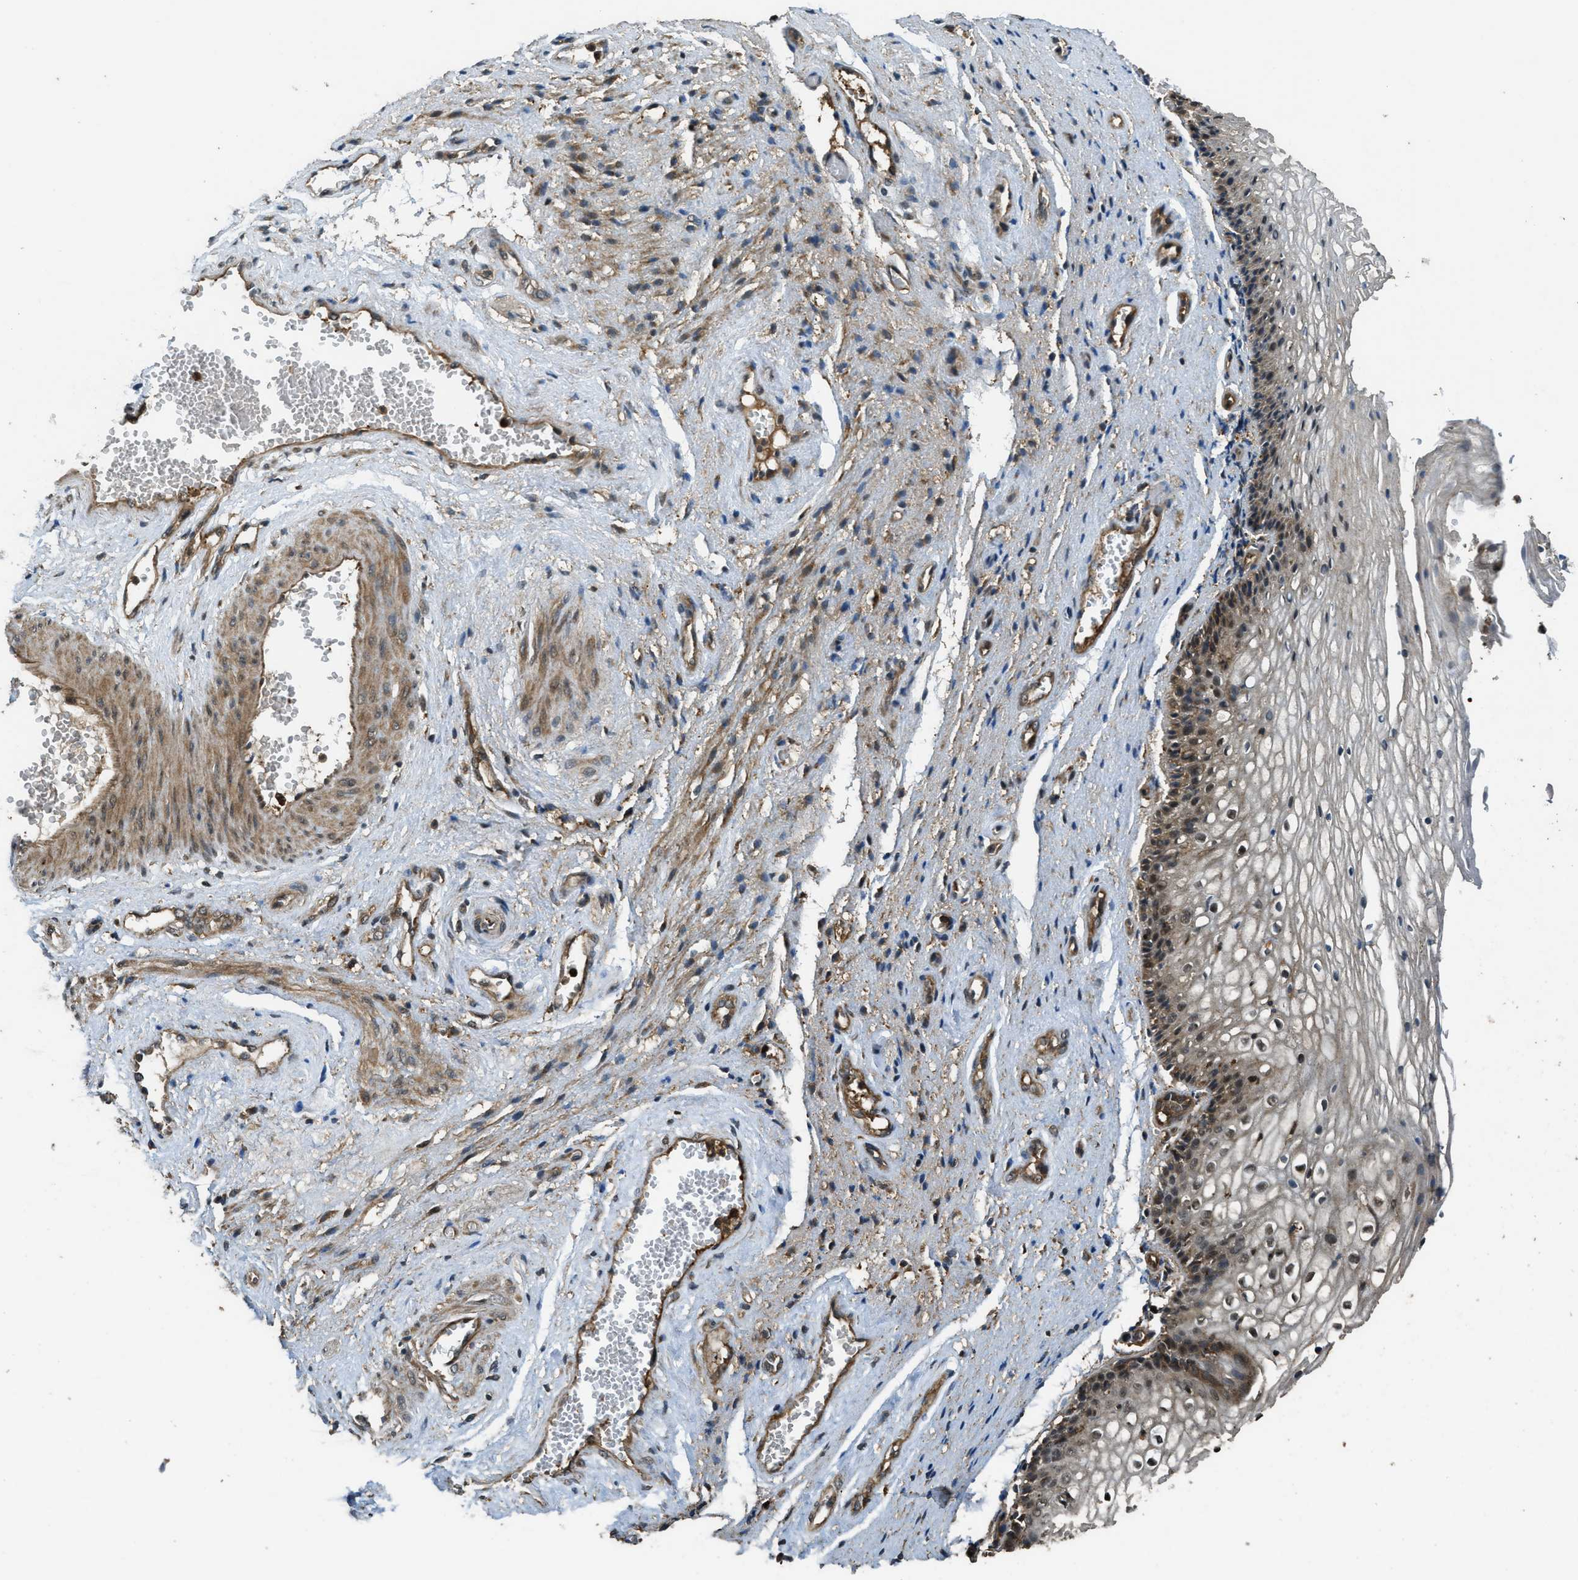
{"staining": {"intensity": "moderate", "quantity": "25%-75%", "location": "cytoplasmic/membranous,nuclear"}, "tissue": "vagina", "cell_type": "Squamous epithelial cells", "image_type": "normal", "snomed": [{"axis": "morphology", "description": "Normal tissue, NOS"}, {"axis": "topography", "description": "Vagina"}], "caption": "Immunohistochemistry (IHC) image of unremarkable vagina: human vagina stained using immunohistochemistry exhibits medium levels of moderate protein expression localized specifically in the cytoplasmic/membranous,nuclear of squamous epithelial cells, appearing as a cytoplasmic/membranous,nuclear brown color.", "gene": "PPP6R3", "patient": {"sex": "female", "age": 34}}